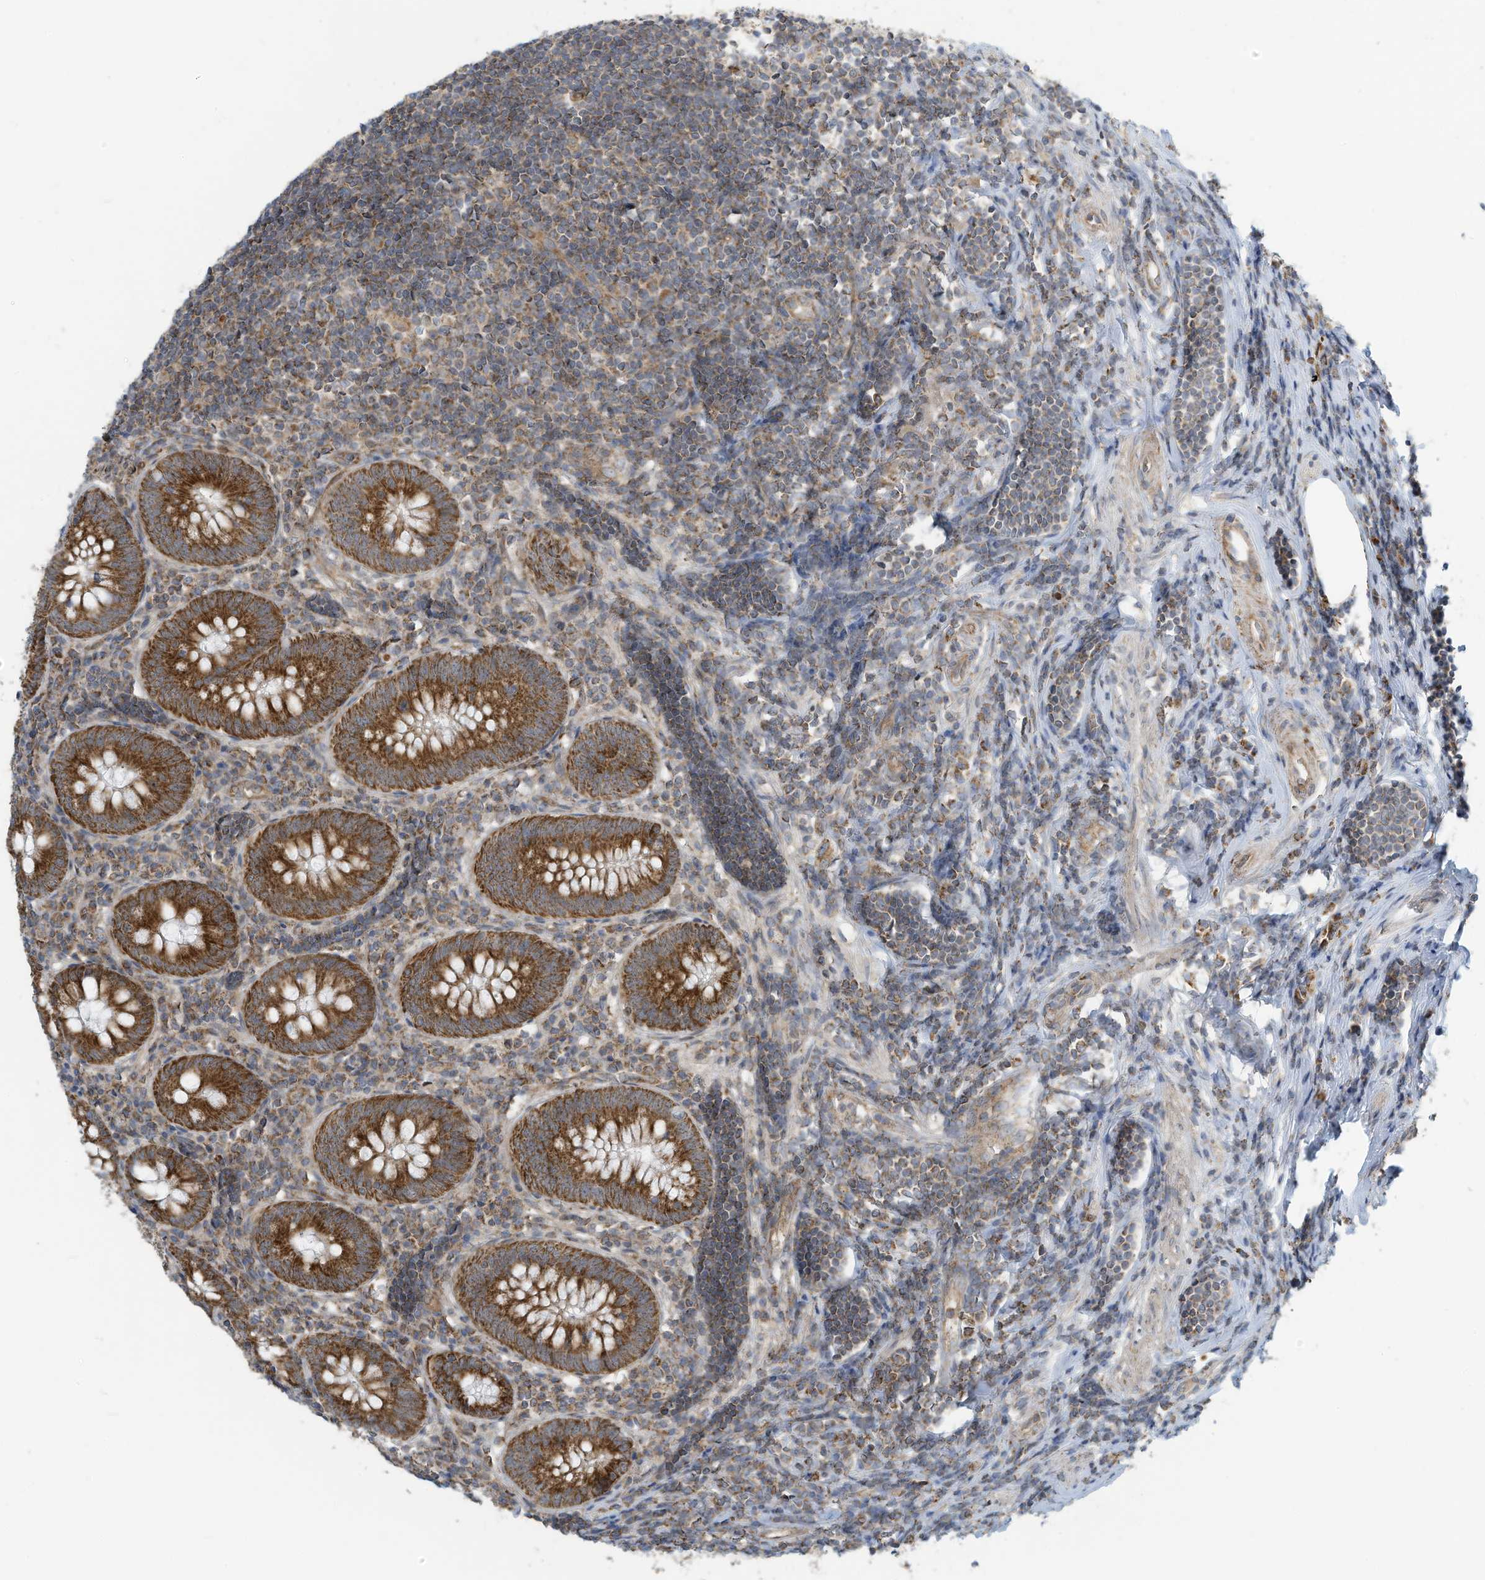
{"staining": {"intensity": "moderate", "quantity": ">75%", "location": "cytoplasmic/membranous"}, "tissue": "appendix", "cell_type": "Glandular cells", "image_type": "normal", "snomed": [{"axis": "morphology", "description": "Normal tissue, NOS"}, {"axis": "topography", "description": "Appendix"}], "caption": "Immunohistochemical staining of unremarkable human appendix shows medium levels of moderate cytoplasmic/membranous staining in about >75% of glandular cells.", "gene": "METTL6", "patient": {"sex": "female", "age": 54}}